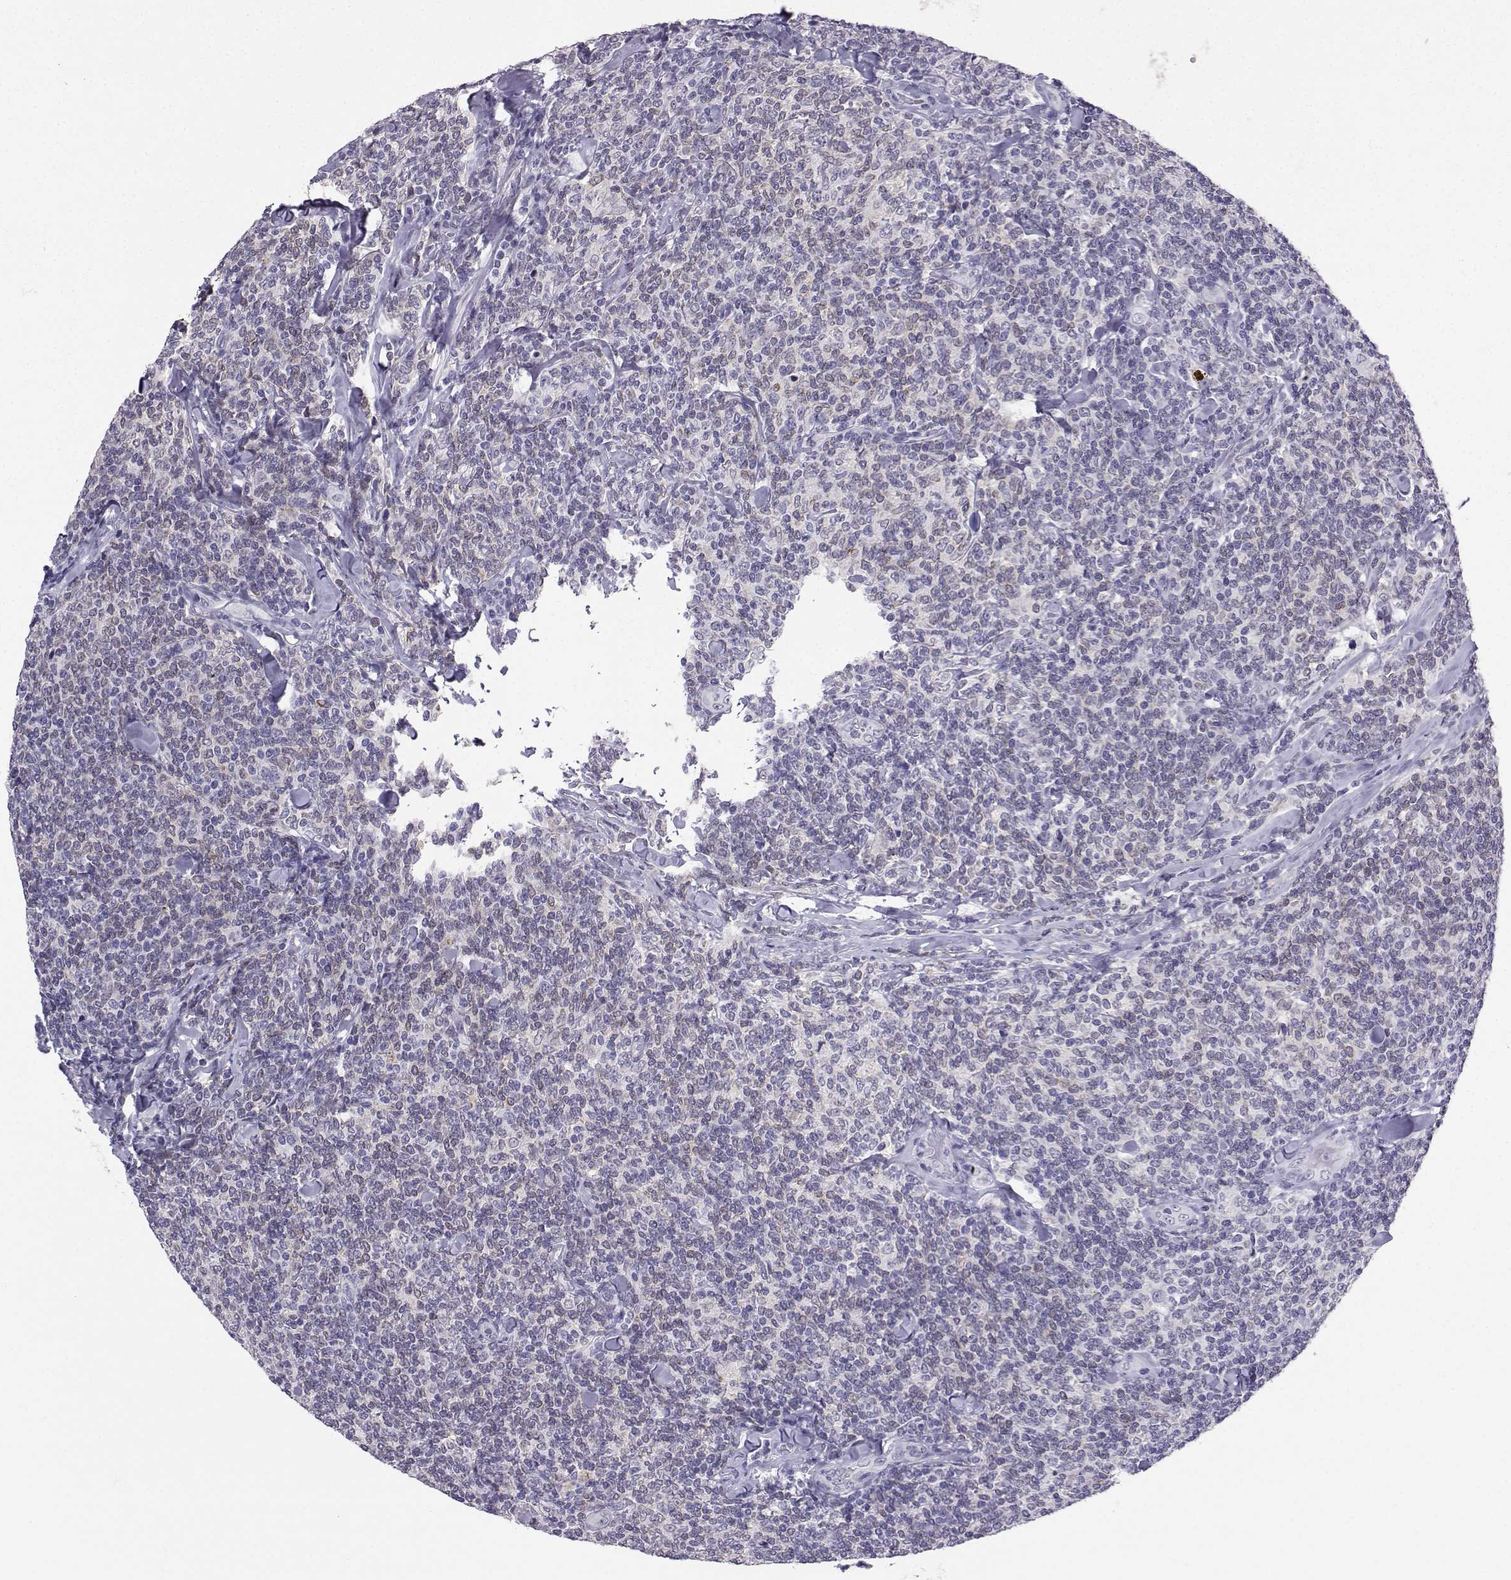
{"staining": {"intensity": "negative", "quantity": "none", "location": "none"}, "tissue": "lymphoma", "cell_type": "Tumor cells", "image_type": "cancer", "snomed": [{"axis": "morphology", "description": "Malignant lymphoma, non-Hodgkin's type, Low grade"}, {"axis": "topography", "description": "Lymph node"}], "caption": "An image of human low-grade malignant lymphoma, non-Hodgkin's type is negative for staining in tumor cells. (DAB (3,3'-diaminobenzidine) immunohistochemistry with hematoxylin counter stain).", "gene": "TBR1", "patient": {"sex": "female", "age": 56}}